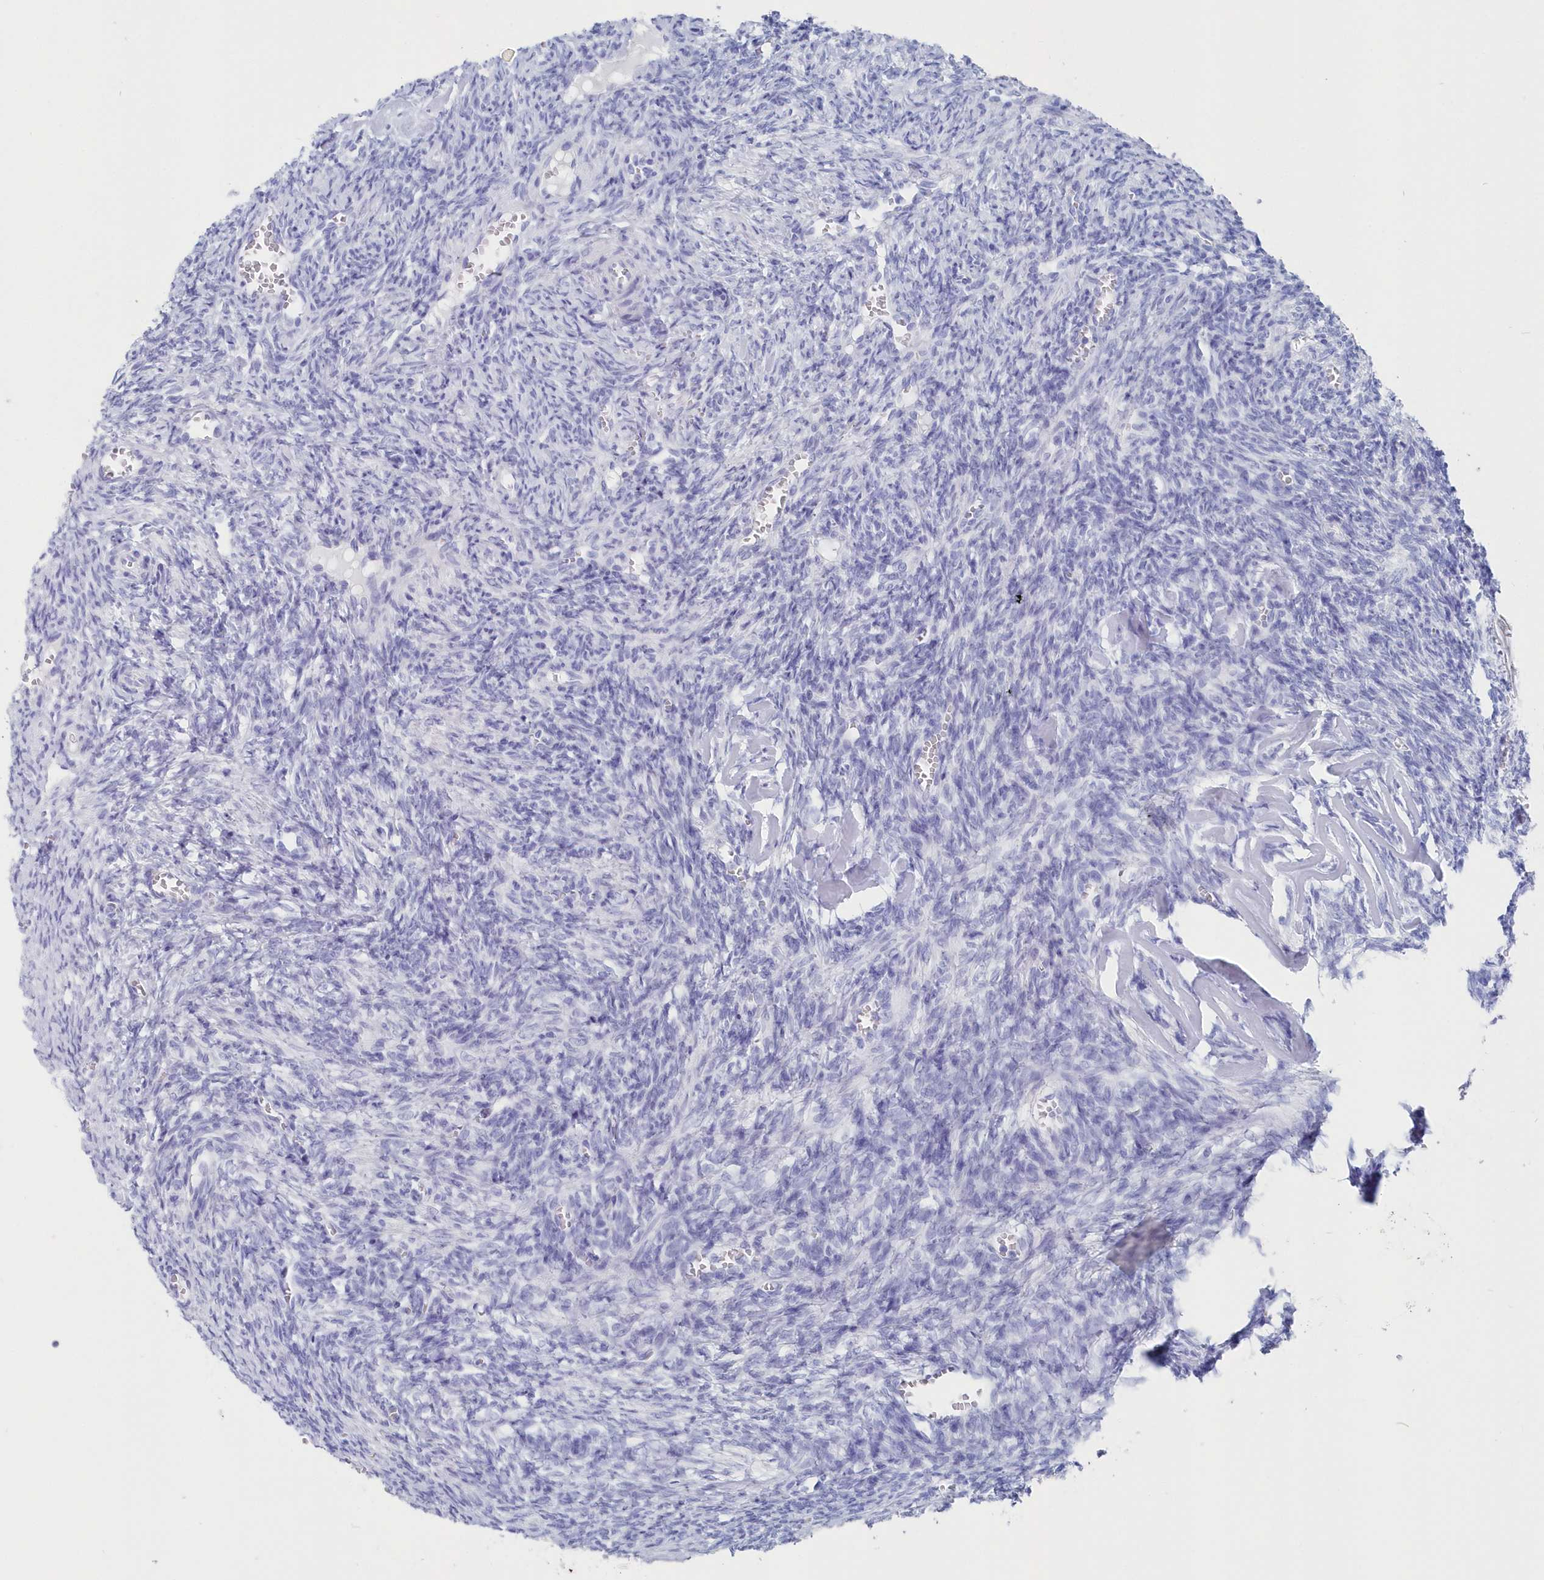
{"staining": {"intensity": "negative", "quantity": "none", "location": "none"}, "tissue": "ovary", "cell_type": "Ovarian stroma cells", "image_type": "normal", "snomed": [{"axis": "morphology", "description": "Normal tissue, NOS"}, {"axis": "topography", "description": "Ovary"}], "caption": "The photomicrograph shows no staining of ovarian stroma cells in normal ovary. The staining was performed using DAB to visualize the protein expression in brown, while the nuclei were stained in blue with hematoxylin (Magnification: 20x).", "gene": "CSNK1G2", "patient": {"sex": "female", "age": 27}}